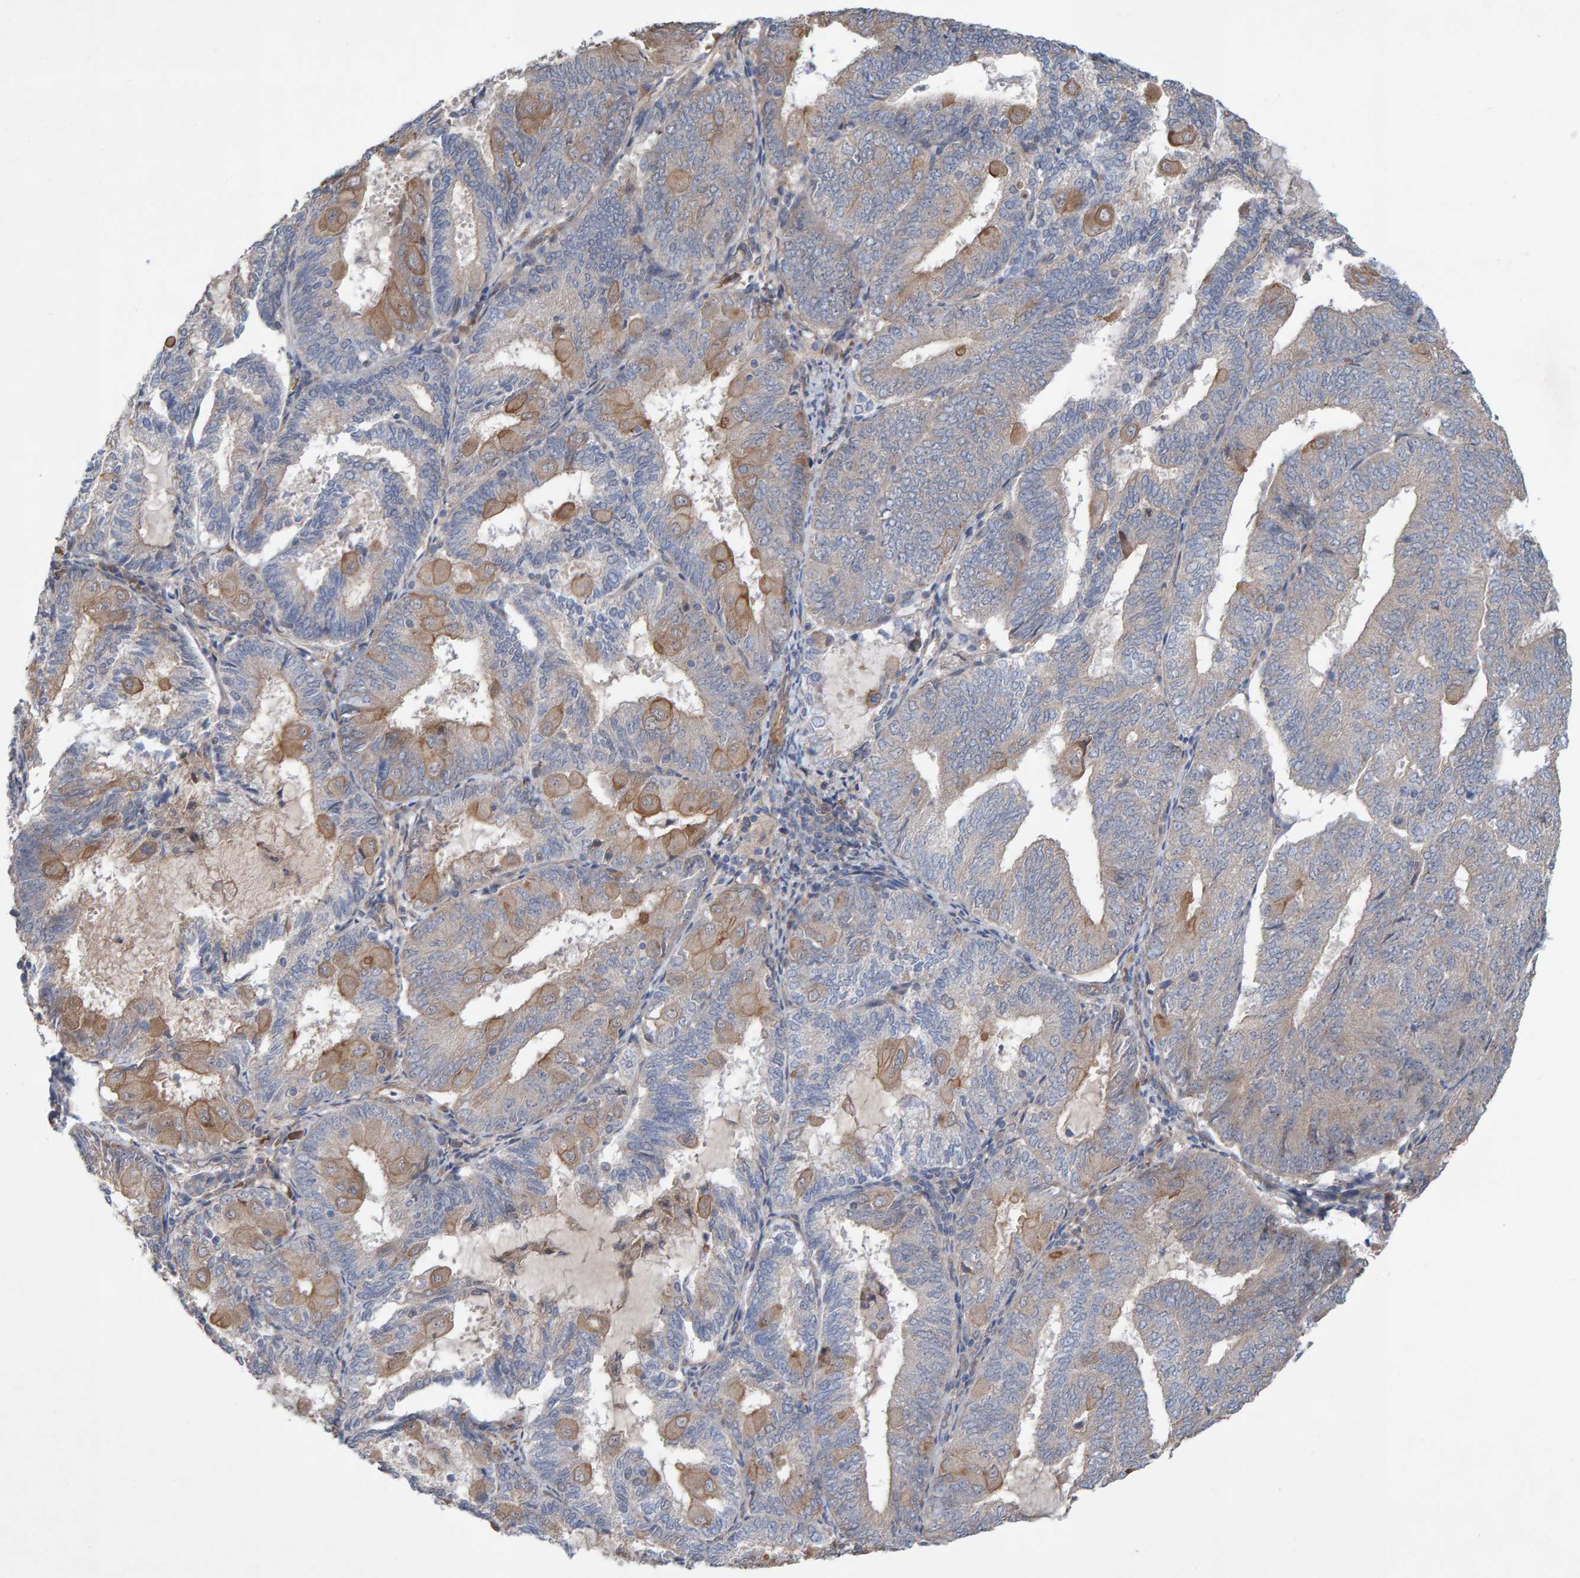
{"staining": {"intensity": "moderate", "quantity": "<25%", "location": "cytoplasmic/membranous"}, "tissue": "endometrial cancer", "cell_type": "Tumor cells", "image_type": "cancer", "snomed": [{"axis": "morphology", "description": "Adenocarcinoma, NOS"}, {"axis": "topography", "description": "Endometrium"}], "caption": "The photomicrograph reveals staining of endometrial cancer, revealing moderate cytoplasmic/membranous protein positivity (brown color) within tumor cells.", "gene": "LRSAM1", "patient": {"sex": "female", "age": 81}}